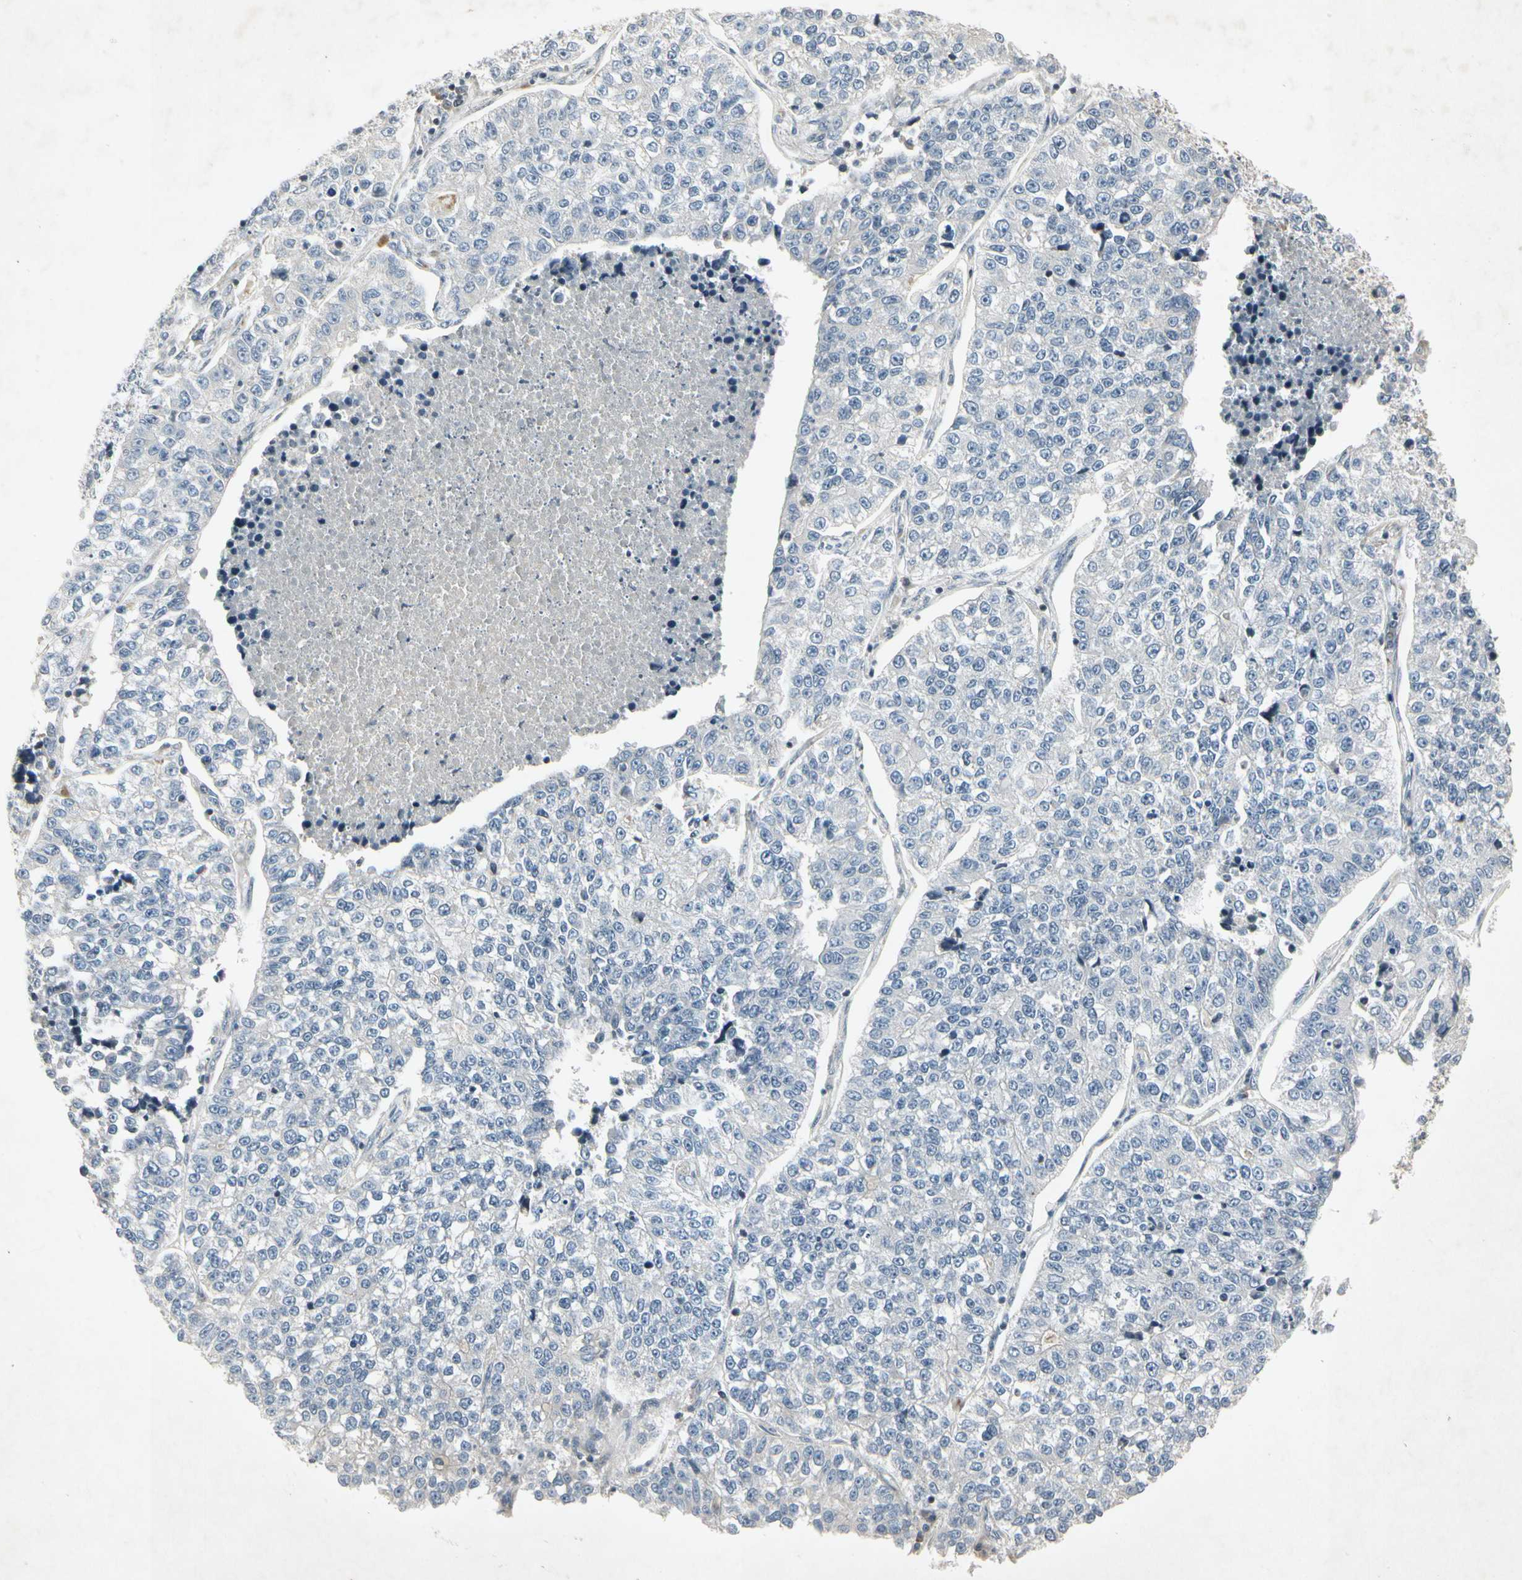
{"staining": {"intensity": "negative", "quantity": "none", "location": "none"}, "tissue": "lung cancer", "cell_type": "Tumor cells", "image_type": "cancer", "snomed": [{"axis": "morphology", "description": "Adenocarcinoma, NOS"}, {"axis": "topography", "description": "Lung"}], "caption": "High power microscopy micrograph of an IHC photomicrograph of lung cancer, revealing no significant positivity in tumor cells.", "gene": "TEK", "patient": {"sex": "male", "age": 49}}